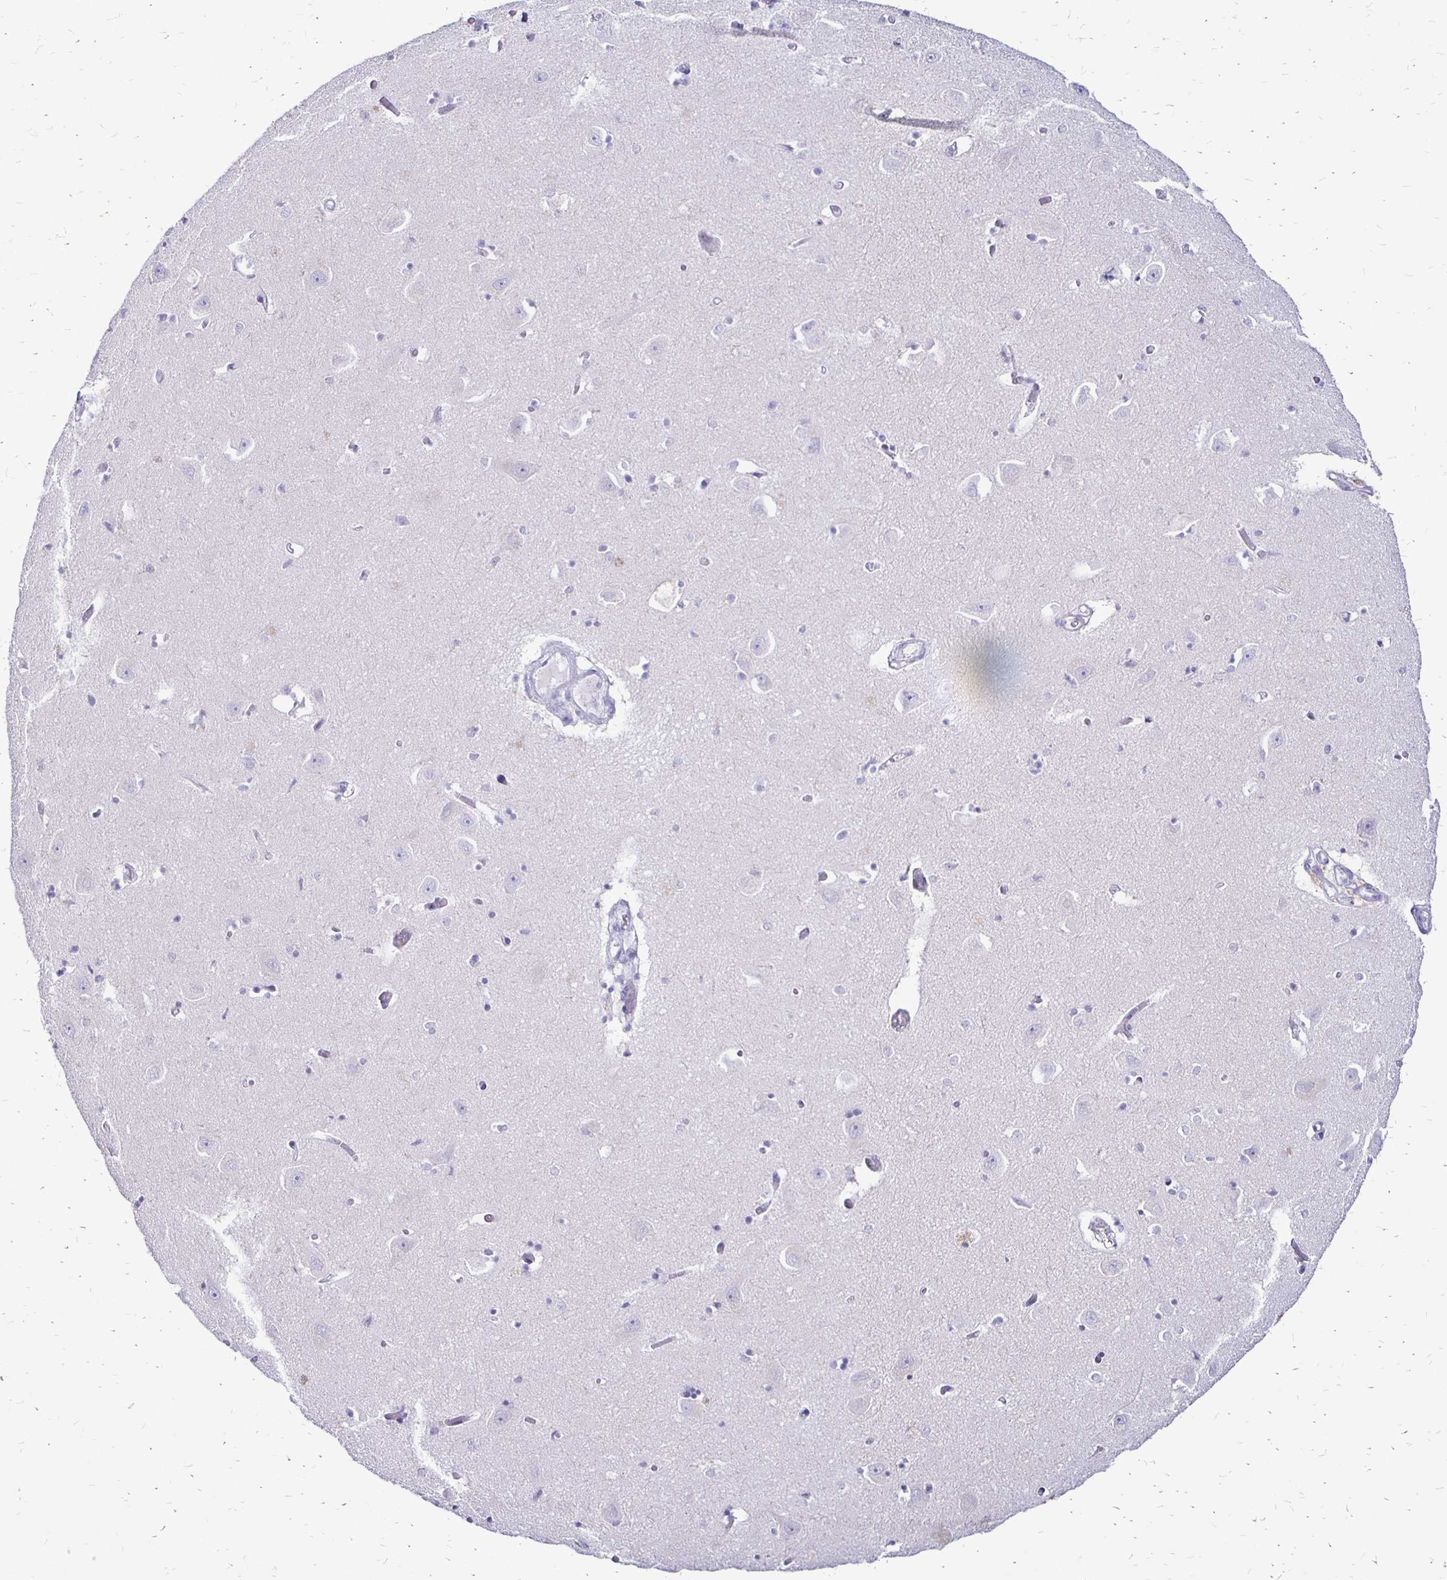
{"staining": {"intensity": "negative", "quantity": "none", "location": "none"}, "tissue": "caudate", "cell_type": "Glial cells", "image_type": "normal", "snomed": [{"axis": "morphology", "description": "Normal tissue, NOS"}, {"axis": "topography", "description": "Lateral ventricle wall"}, {"axis": "topography", "description": "Hippocampus"}], "caption": "IHC histopathology image of normal caudate: caudate stained with DAB displays no significant protein positivity in glial cells.", "gene": "IRGC", "patient": {"sex": "female", "age": 63}}